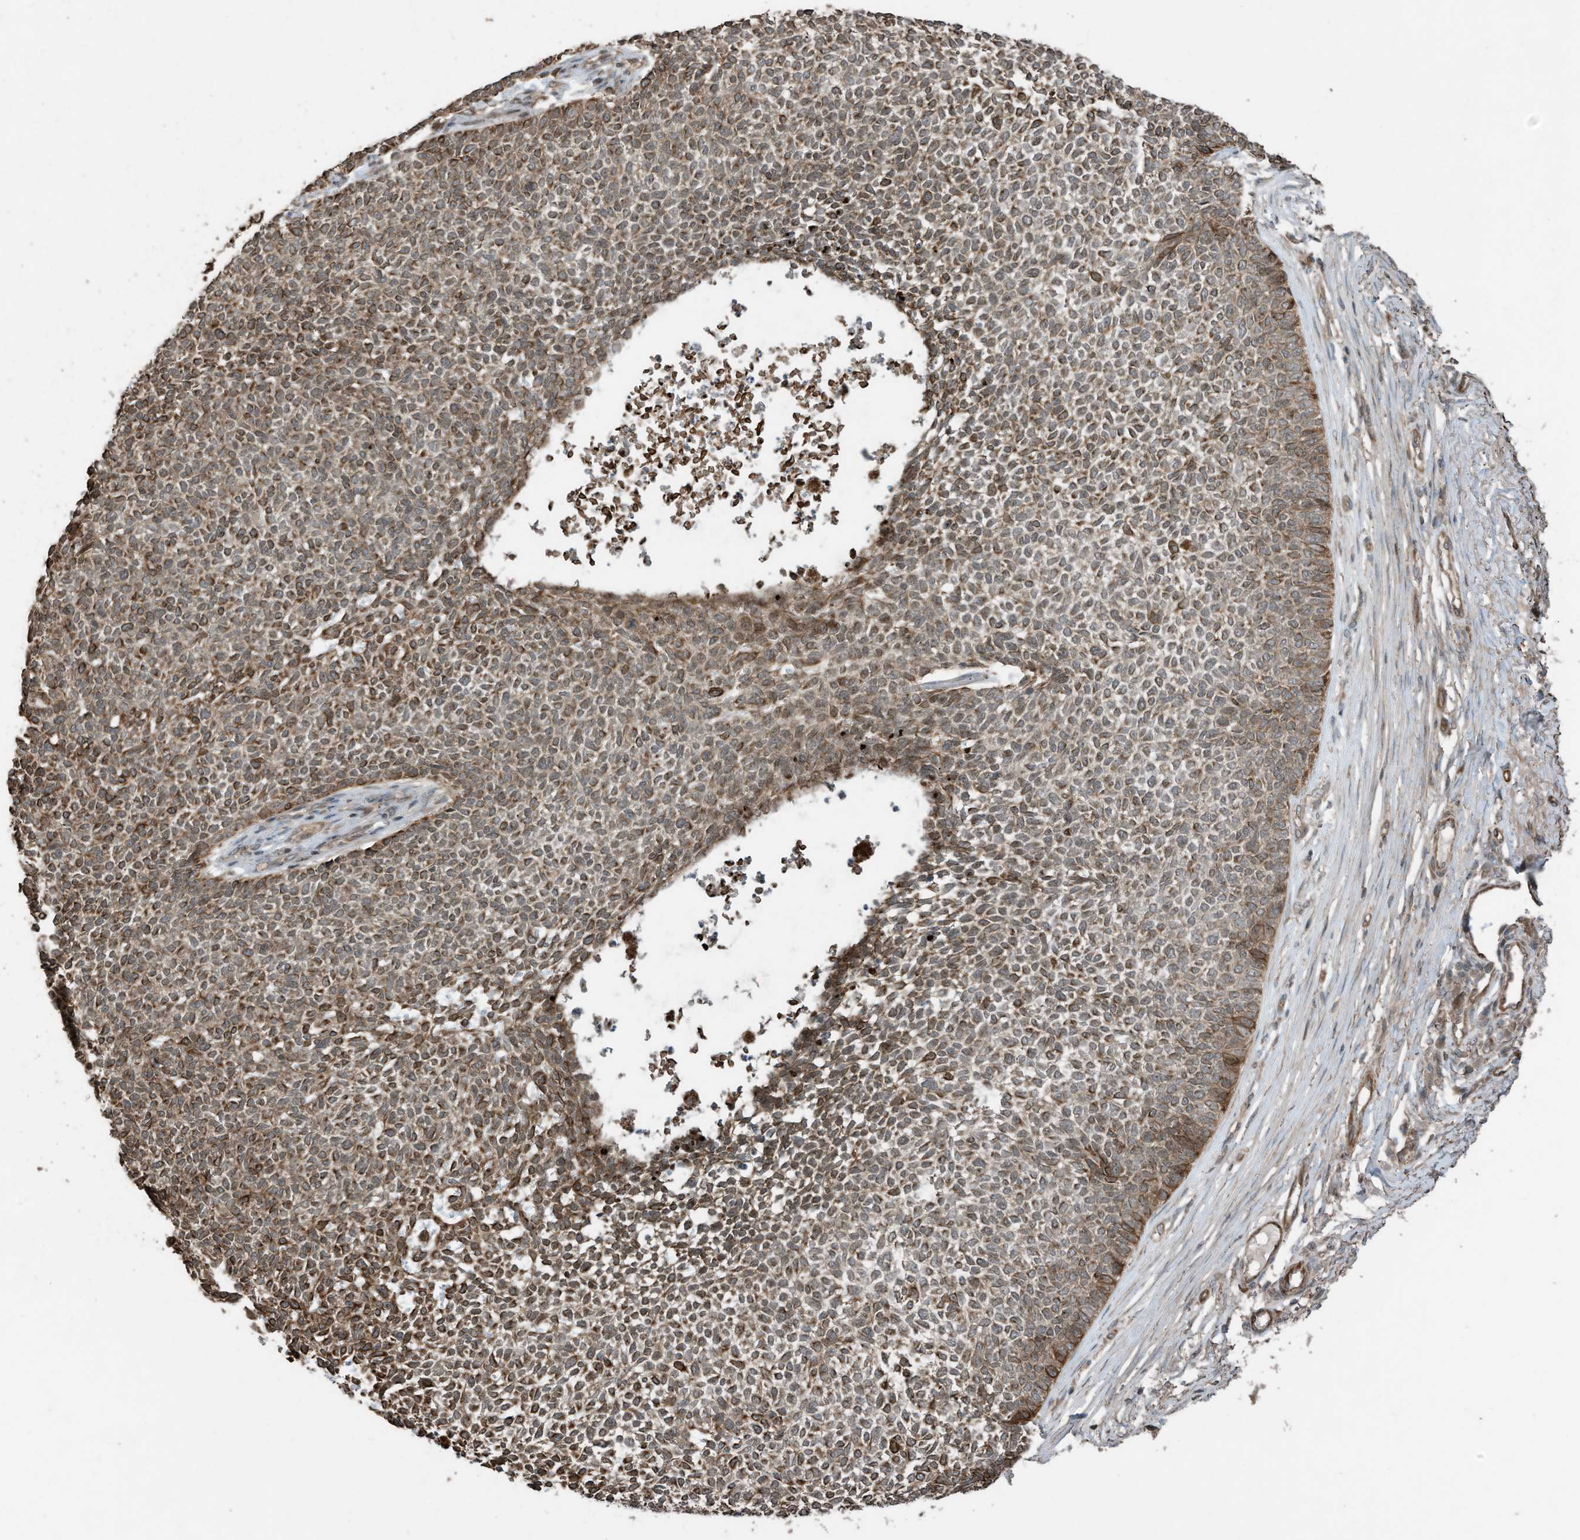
{"staining": {"intensity": "strong", "quantity": ">75%", "location": "cytoplasmic/membranous"}, "tissue": "skin cancer", "cell_type": "Tumor cells", "image_type": "cancer", "snomed": [{"axis": "morphology", "description": "Basal cell carcinoma"}, {"axis": "topography", "description": "Skin"}], "caption": "Skin cancer (basal cell carcinoma) stained for a protein (brown) reveals strong cytoplasmic/membranous positive positivity in approximately >75% of tumor cells.", "gene": "ZNF653", "patient": {"sex": "female", "age": 84}}